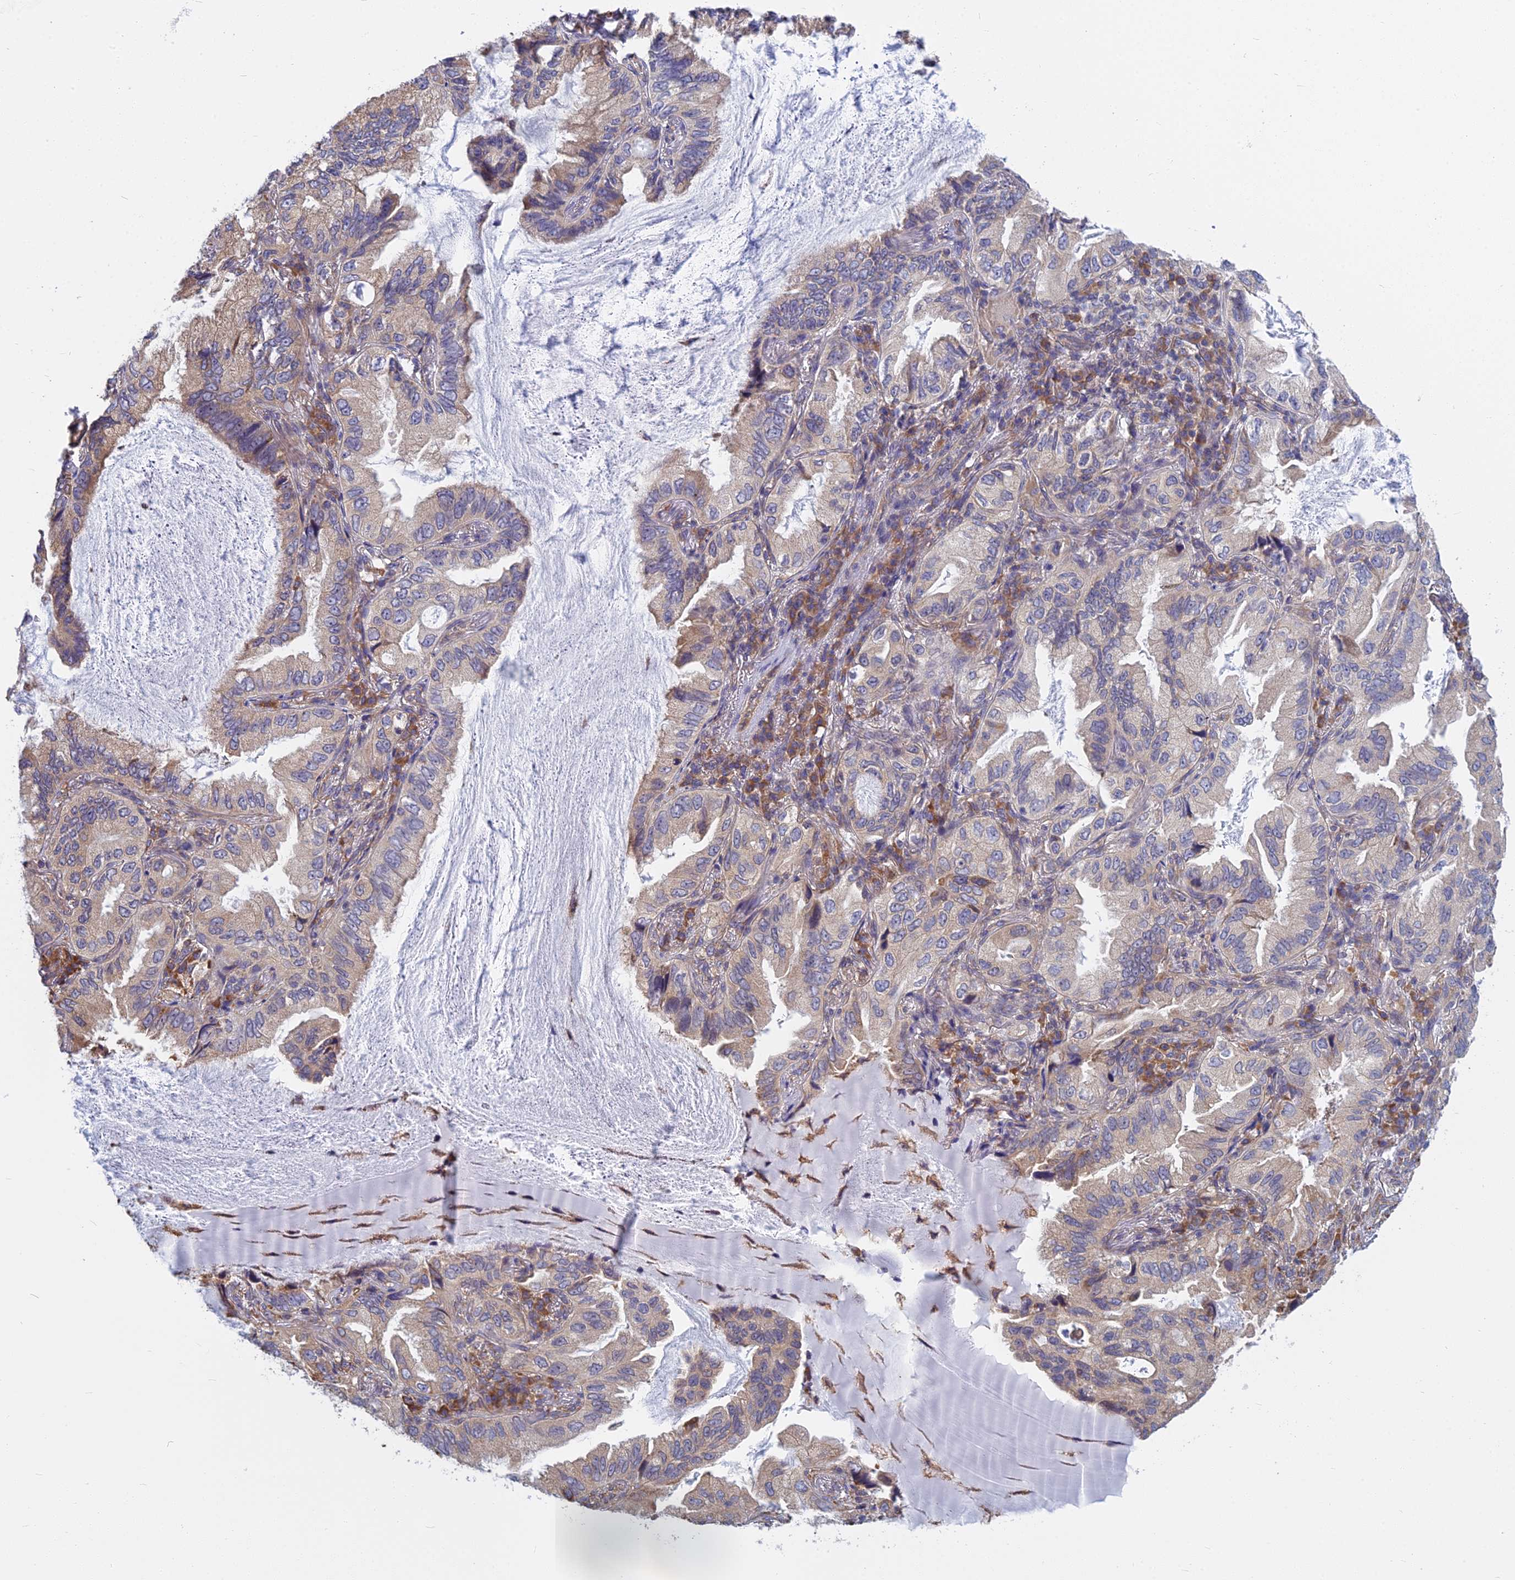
{"staining": {"intensity": "weak", "quantity": "<25%", "location": "cytoplasmic/membranous"}, "tissue": "lung cancer", "cell_type": "Tumor cells", "image_type": "cancer", "snomed": [{"axis": "morphology", "description": "Adenocarcinoma, NOS"}, {"axis": "topography", "description": "Lung"}], "caption": "Human lung cancer (adenocarcinoma) stained for a protein using IHC shows no positivity in tumor cells.", "gene": "KIAA1143", "patient": {"sex": "female", "age": 69}}